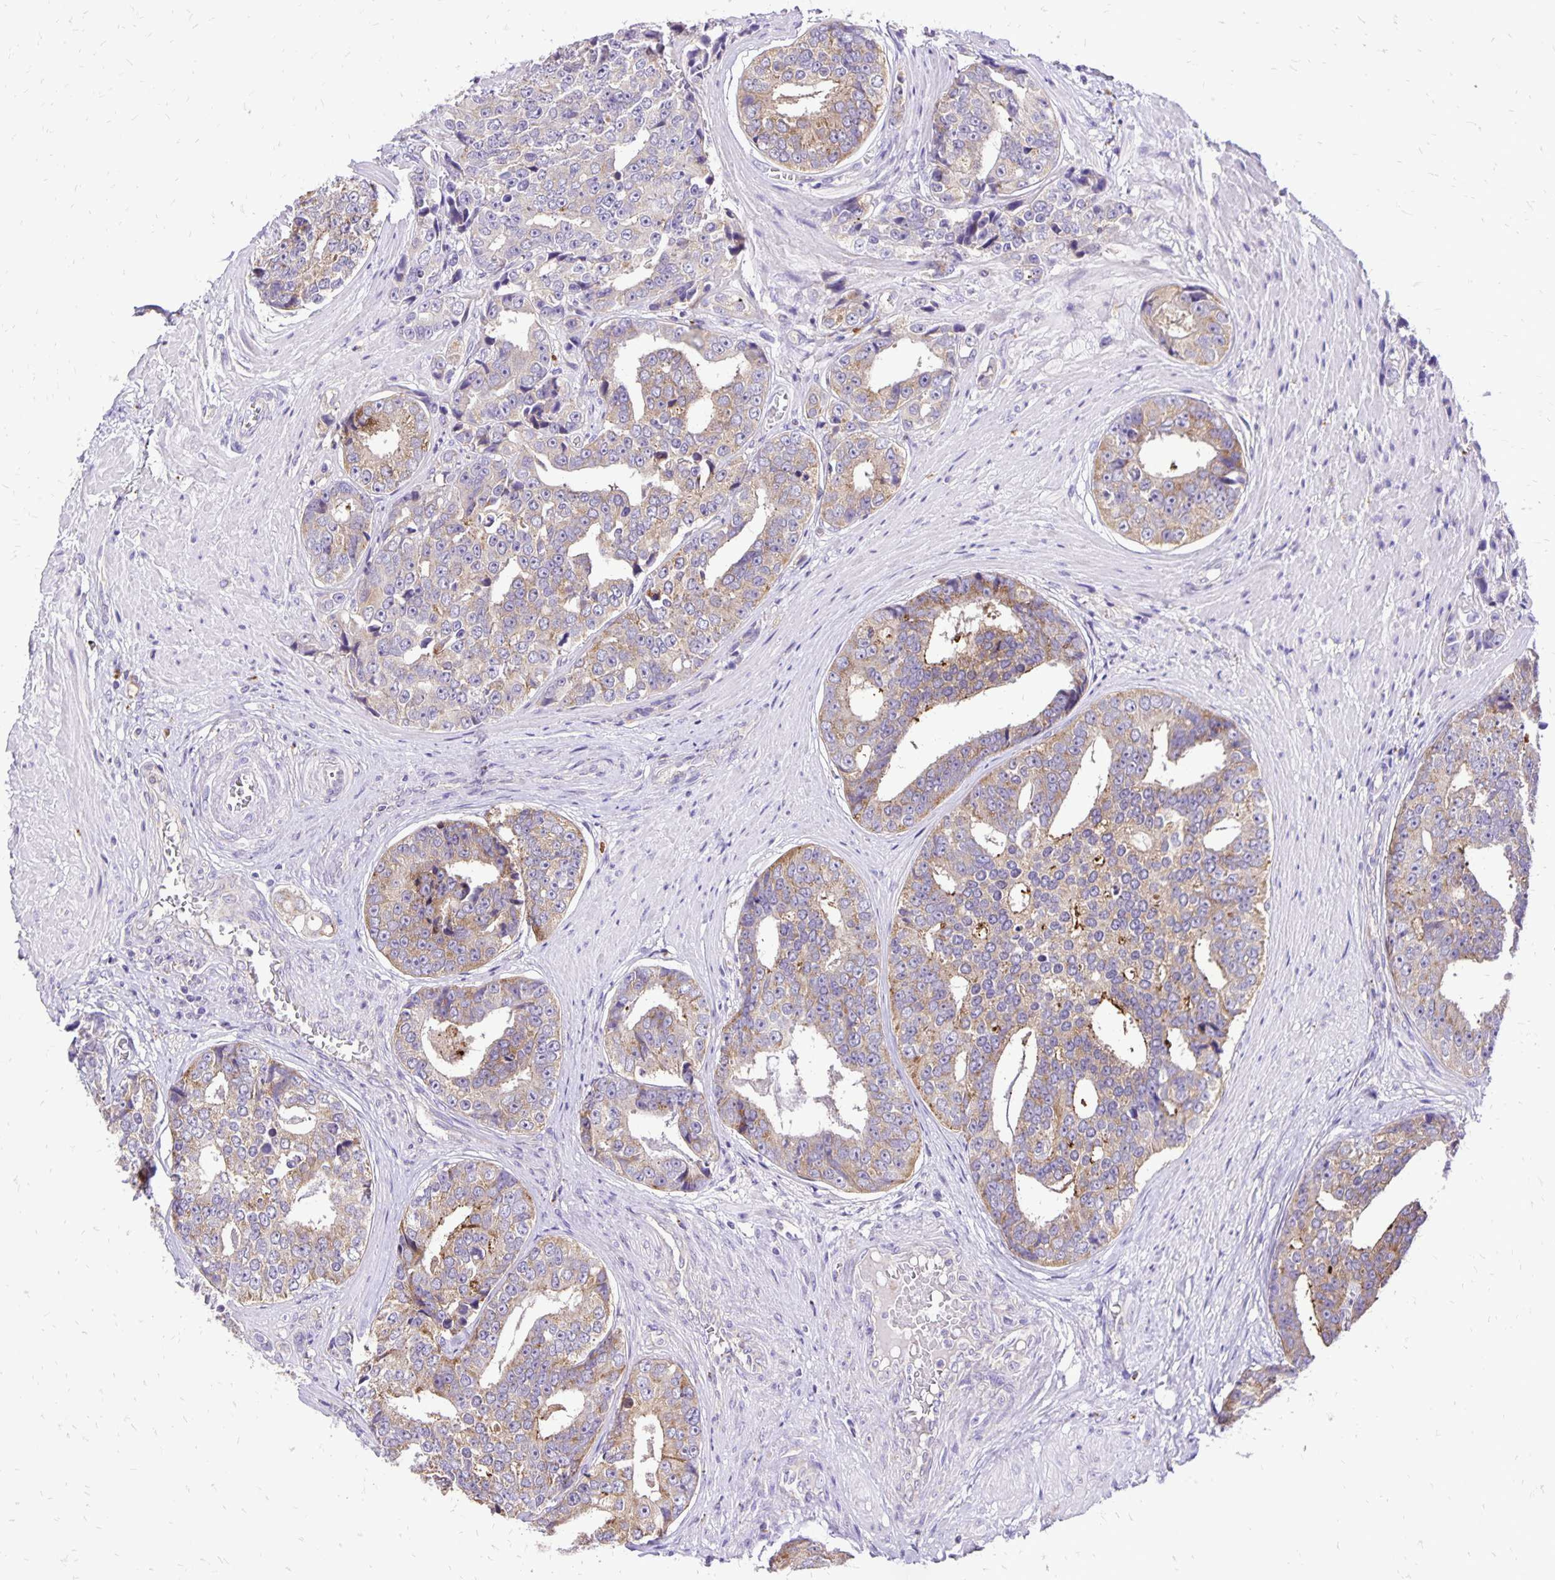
{"staining": {"intensity": "weak", "quantity": ">75%", "location": "cytoplasmic/membranous"}, "tissue": "prostate cancer", "cell_type": "Tumor cells", "image_type": "cancer", "snomed": [{"axis": "morphology", "description": "Adenocarcinoma, High grade"}, {"axis": "topography", "description": "Prostate"}], "caption": "An image showing weak cytoplasmic/membranous positivity in approximately >75% of tumor cells in prostate cancer, as visualized by brown immunohistochemical staining.", "gene": "EIF5A", "patient": {"sex": "male", "age": 71}}